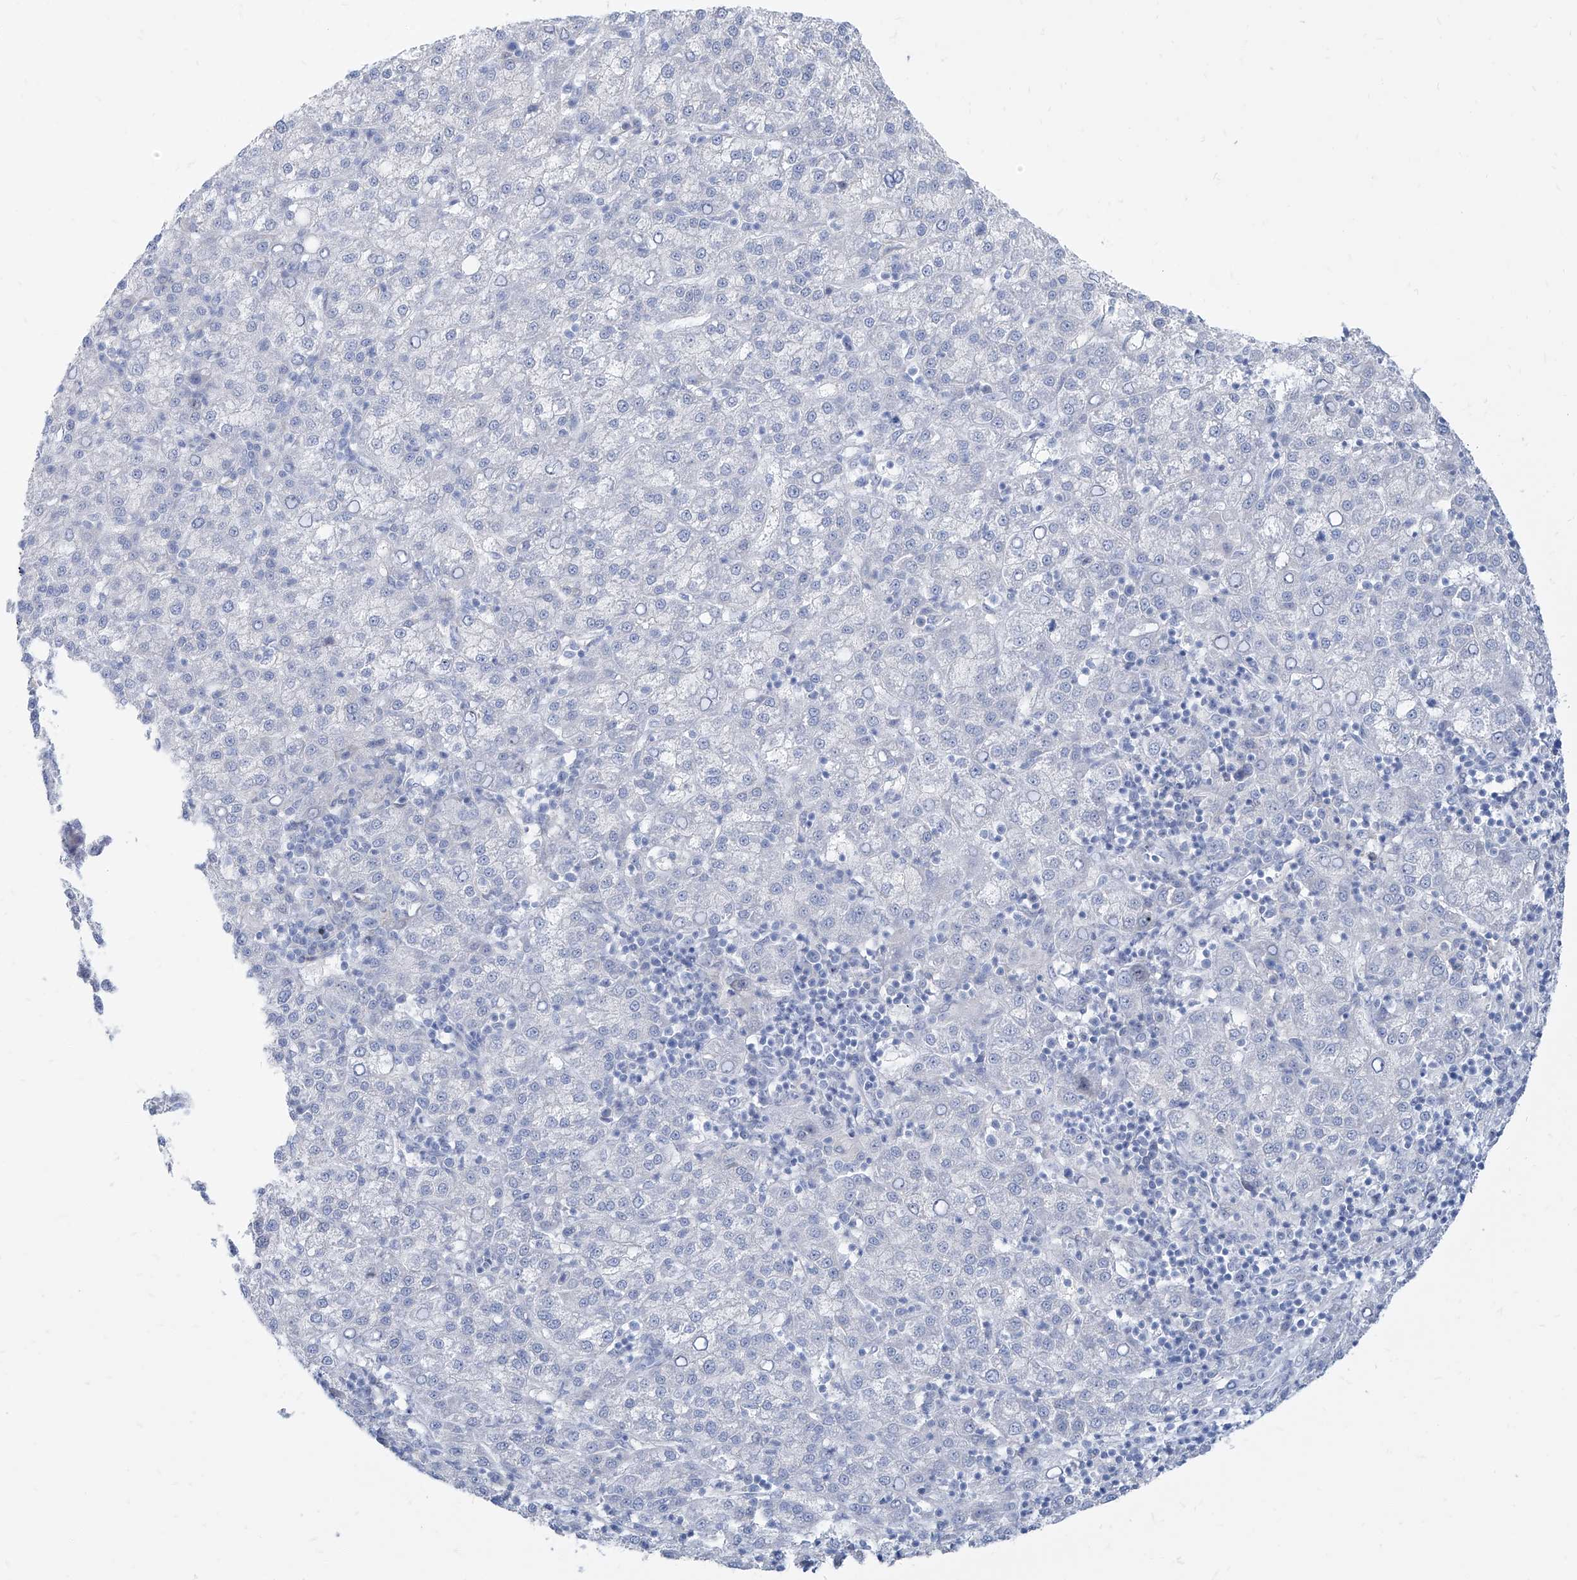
{"staining": {"intensity": "negative", "quantity": "none", "location": "none"}, "tissue": "liver cancer", "cell_type": "Tumor cells", "image_type": "cancer", "snomed": [{"axis": "morphology", "description": "Carcinoma, Hepatocellular, NOS"}, {"axis": "topography", "description": "Liver"}], "caption": "Human liver hepatocellular carcinoma stained for a protein using IHC reveals no positivity in tumor cells.", "gene": "TXLNB", "patient": {"sex": "female", "age": 58}}